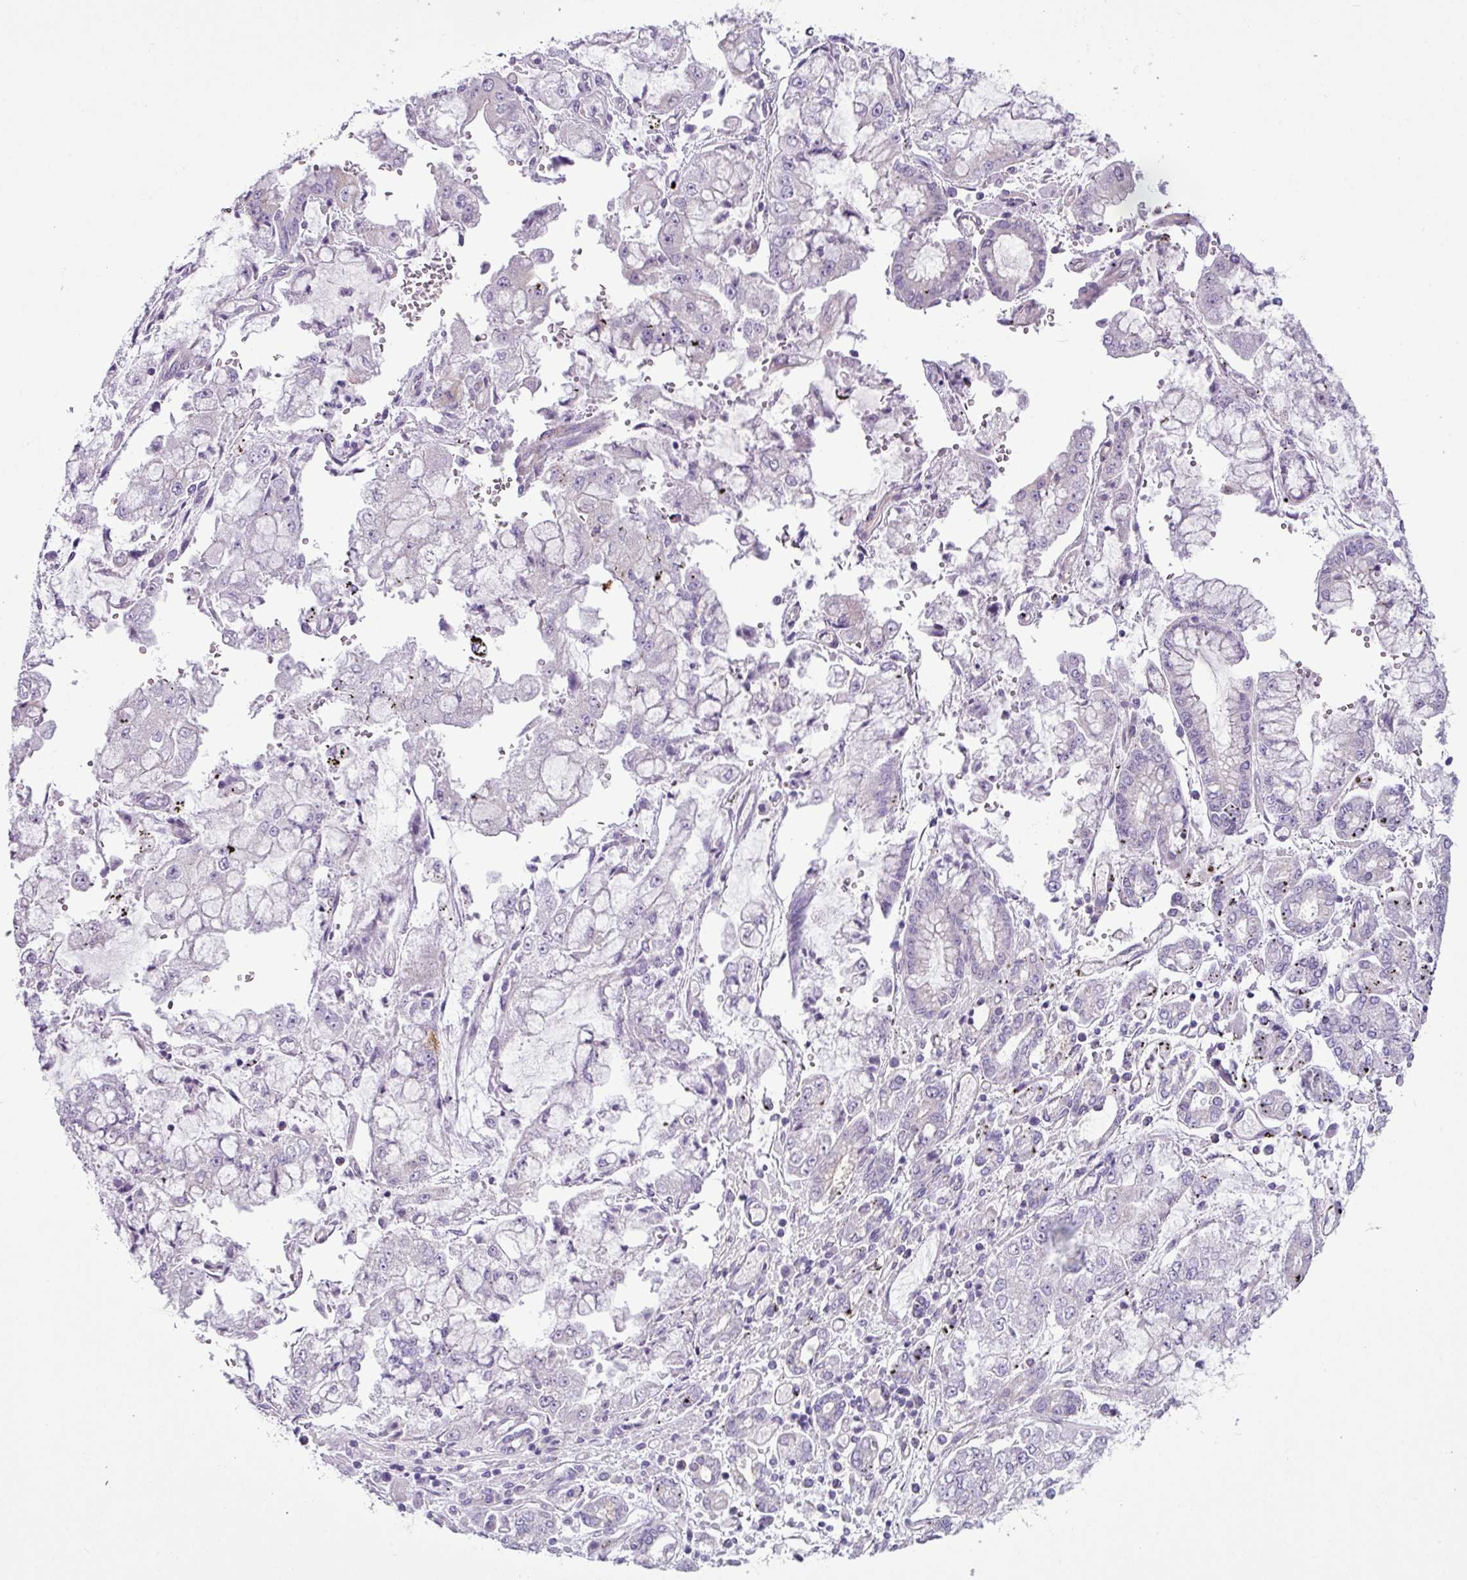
{"staining": {"intensity": "negative", "quantity": "none", "location": "none"}, "tissue": "stomach cancer", "cell_type": "Tumor cells", "image_type": "cancer", "snomed": [{"axis": "morphology", "description": "Adenocarcinoma, NOS"}, {"axis": "topography", "description": "Stomach"}], "caption": "Immunohistochemistry of stomach adenocarcinoma demonstrates no expression in tumor cells. (Stains: DAB immunohistochemistry (IHC) with hematoxylin counter stain, Microscopy: brightfield microscopy at high magnification).", "gene": "TOR1AIP2", "patient": {"sex": "male", "age": 76}}